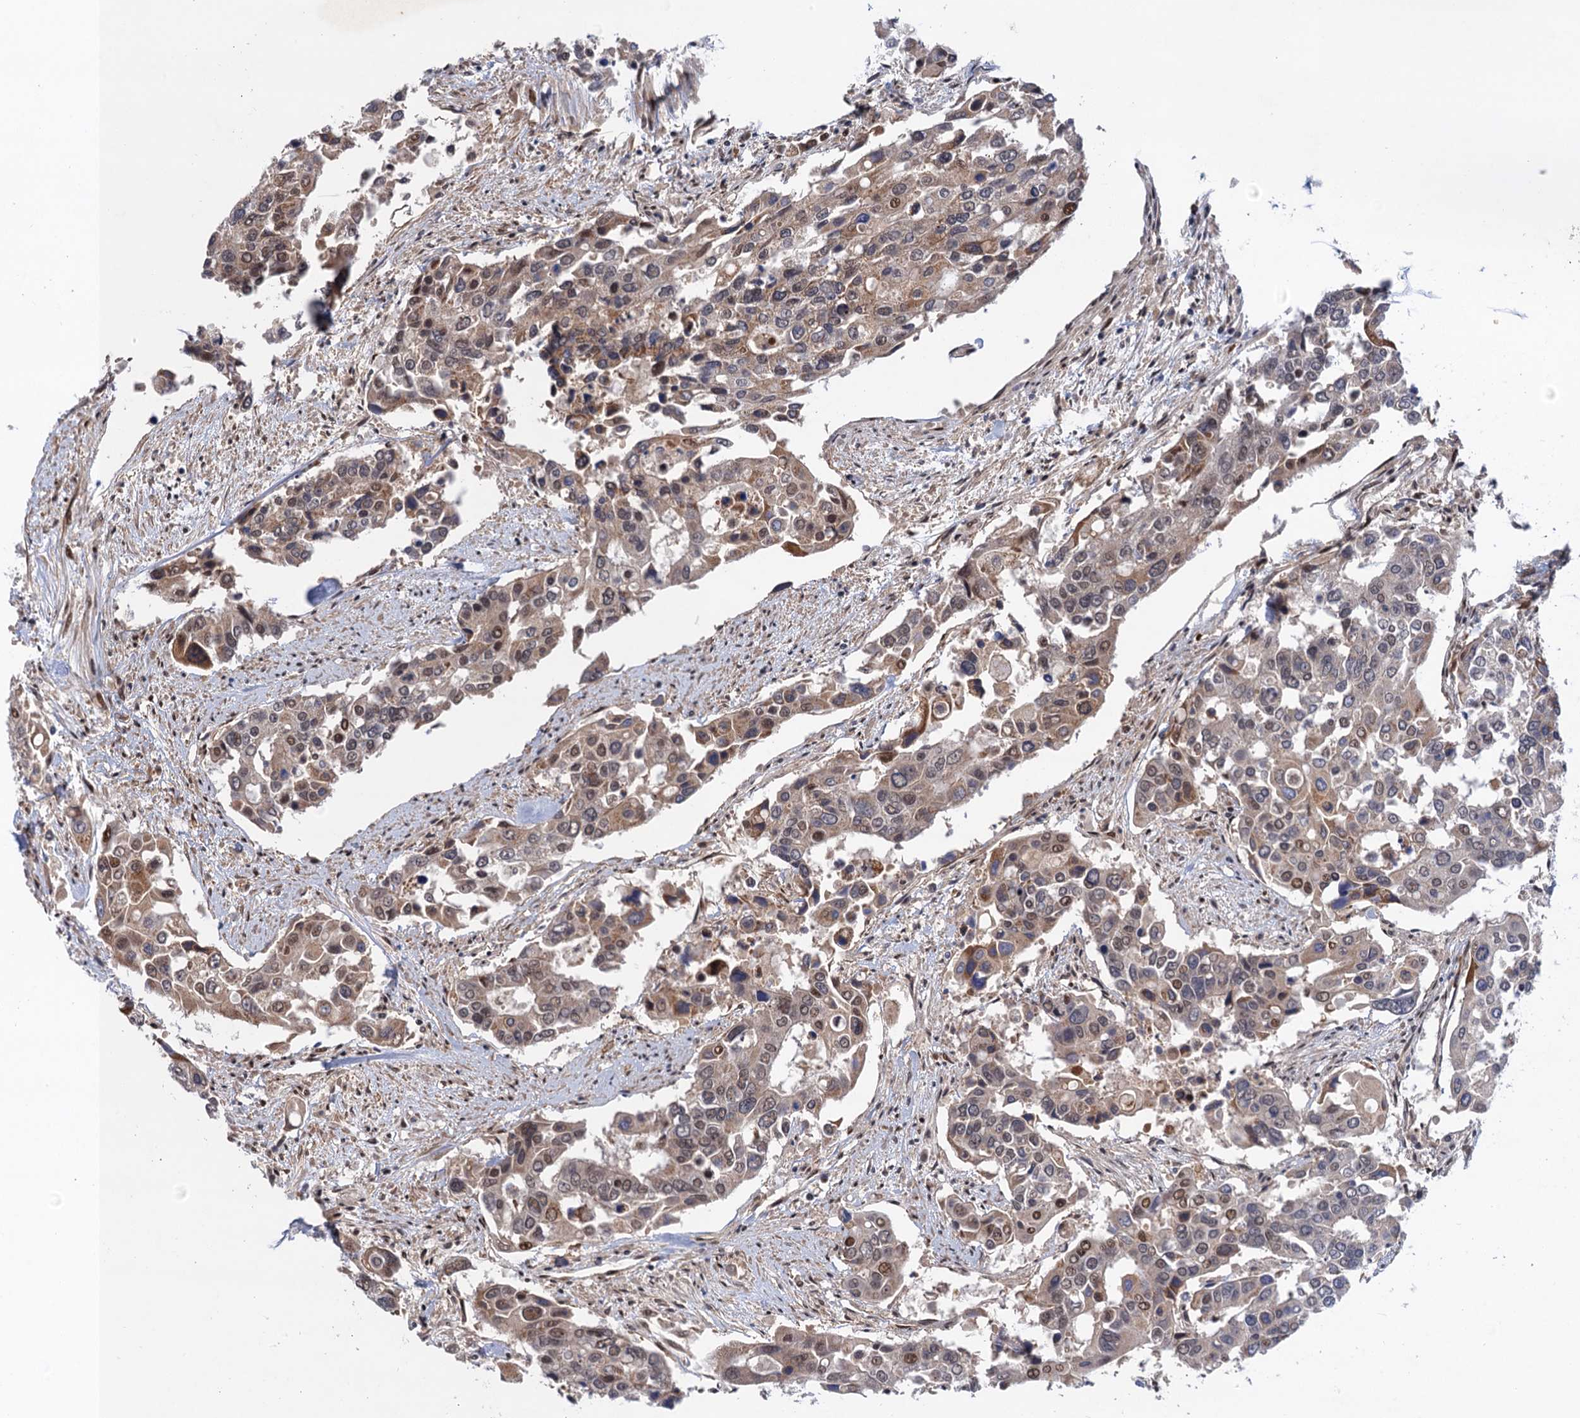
{"staining": {"intensity": "moderate", "quantity": "25%-75%", "location": "cytoplasmic/membranous,nuclear"}, "tissue": "colorectal cancer", "cell_type": "Tumor cells", "image_type": "cancer", "snomed": [{"axis": "morphology", "description": "Adenocarcinoma, NOS"}, {"axis": "topography", "description": "Colon"}], "caption": "The micrograph displays staining of colorectal adenocarcinoma, revealing moderate cytoplasmic/membranous and nuclear protein staining (brown color) within tumor cells.", "gene": "NEK8", "patient": {"sex": "male", "age": 77}}